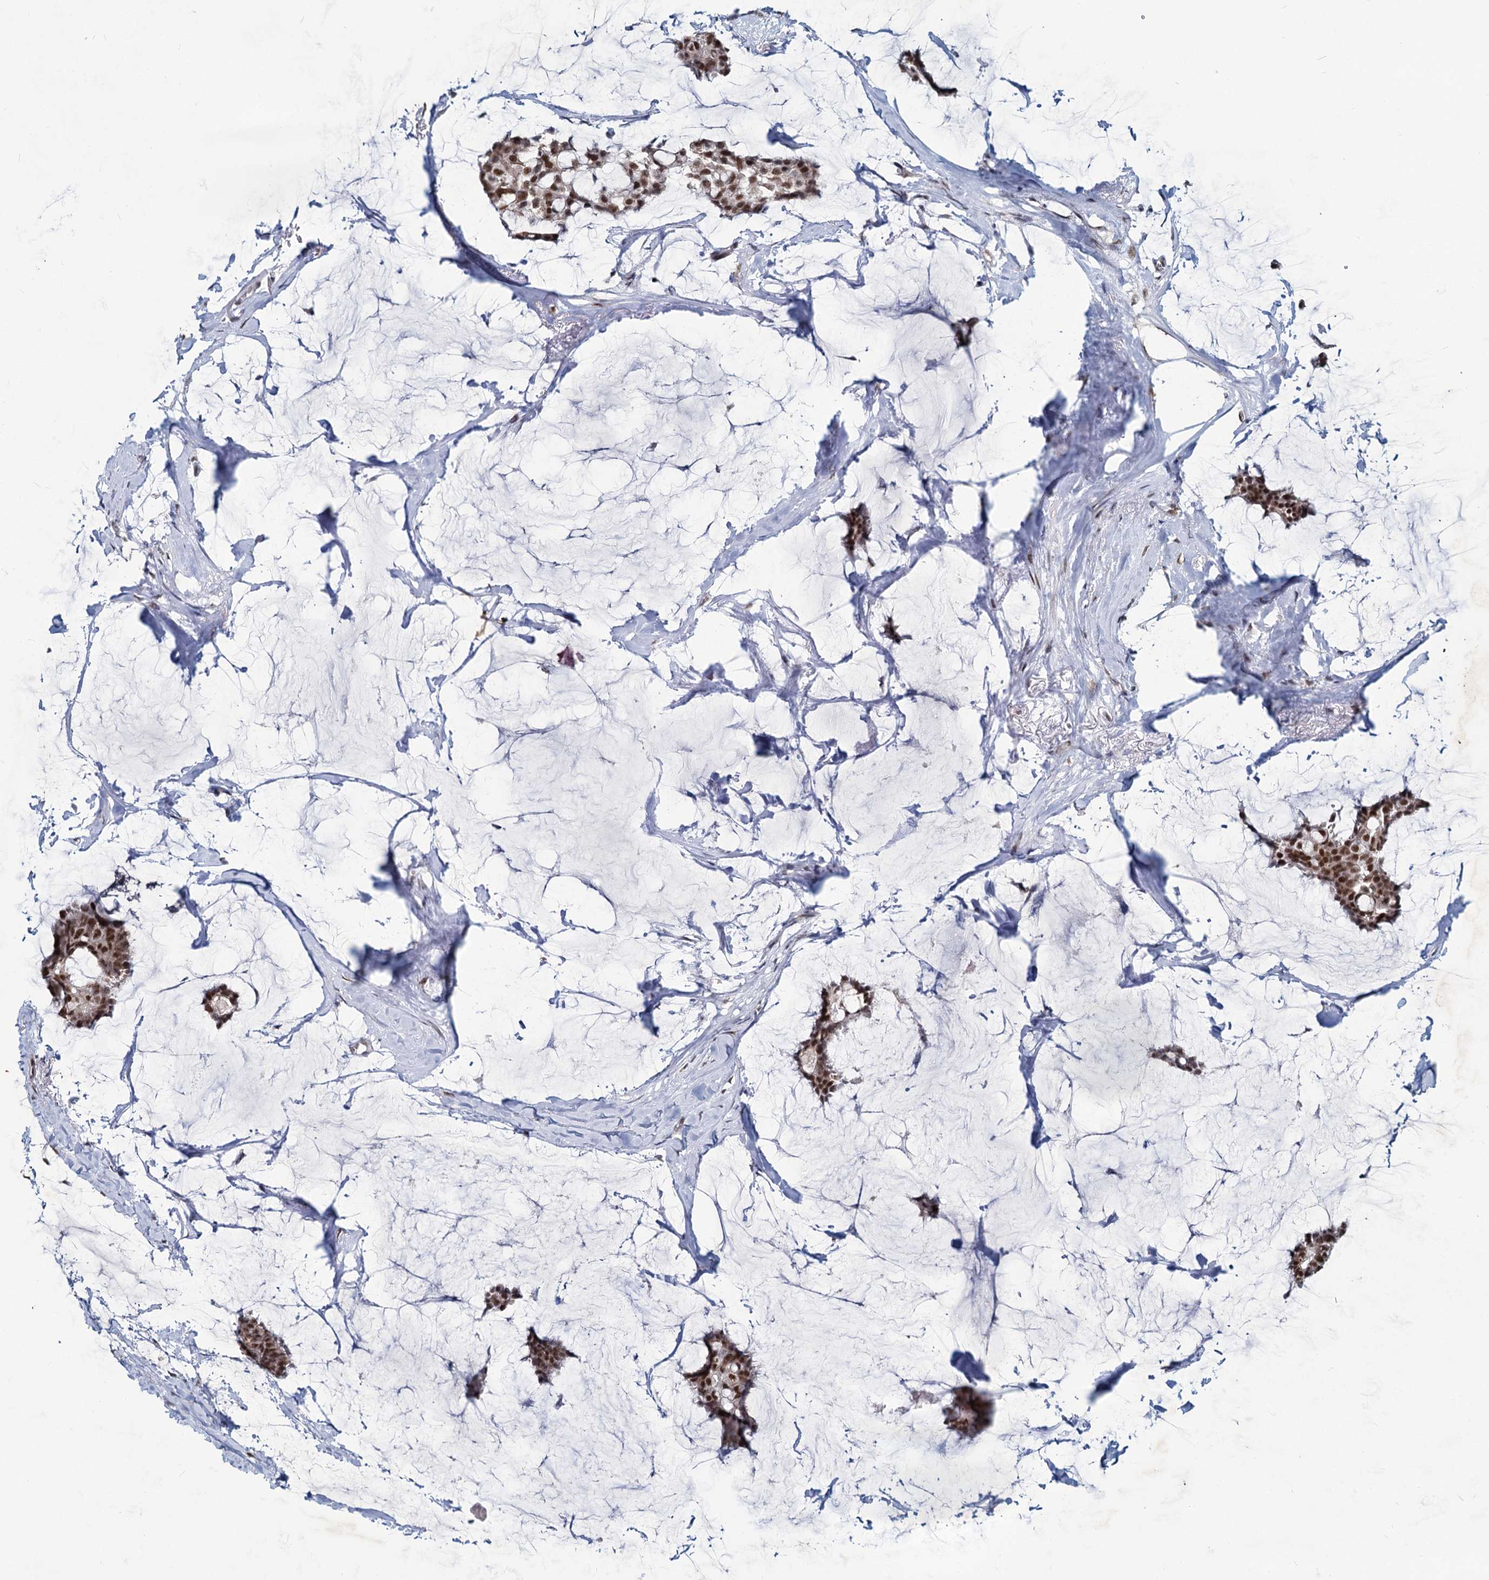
{"staining": {"intensity": "moderate", "quantity": ">75%", "location": "nuclear"}, "tissue": "breast cancer", "cell_type": "Tumor cells", "image_type": "cancer", "snomed": [{"axis": "morphology", "description": "Duct carcinoma"}, {"axis": "topography", "description": "Breast"}], "caption": "There is medium levels of moderate nuclear expression in tumor cells of intraductal carcinoma (breast), as demonstrated by immunohistochemical staining (brown color).", "gene": "METTL14", "patient": {"sex": "female", "age": 93}}